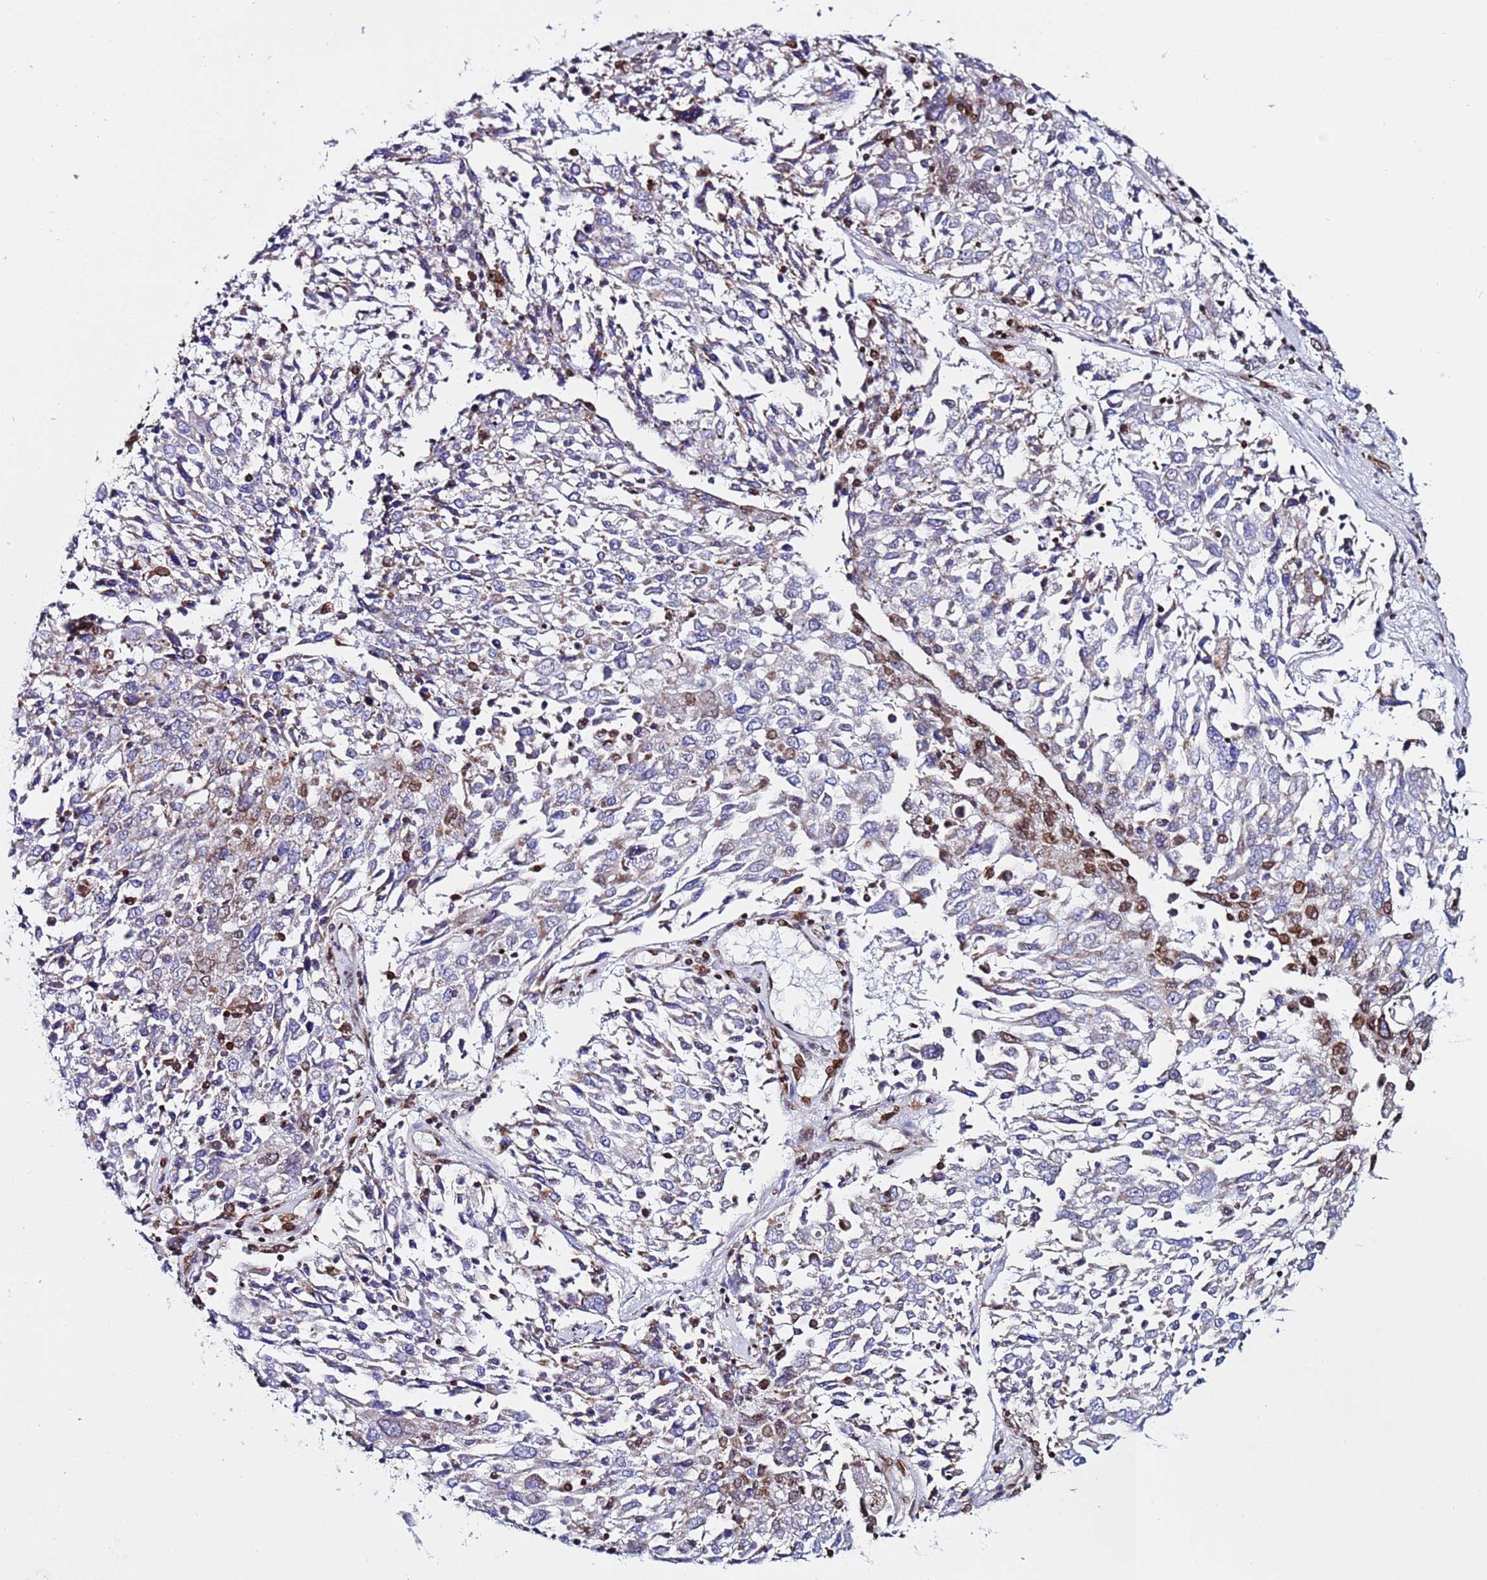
{"staining": {"intensity": "moderate", "quantity": "<25%", "location": "cytoplasmic/membranous,nuclear"}, "tissue": "lung cancer", "cell_type": "Tumor cells", "image_type": "cancer", "snomed": [{"axis": "morphology", "description": "Squamous cell carcinoma, NOS"}, {"axis": "topography", "description": "Lung"}], "caption": "Tumor cells display low levels of moderate cytoplasmic/membranous and nuclear staining in approximately <25% of cells in human lung squamous cell carcinoma. (Brightfield microscopy of DAB IHC at high magnification).", "gene": "TOR1AIP1", "patient": {"sex": "male", "age": 65}}